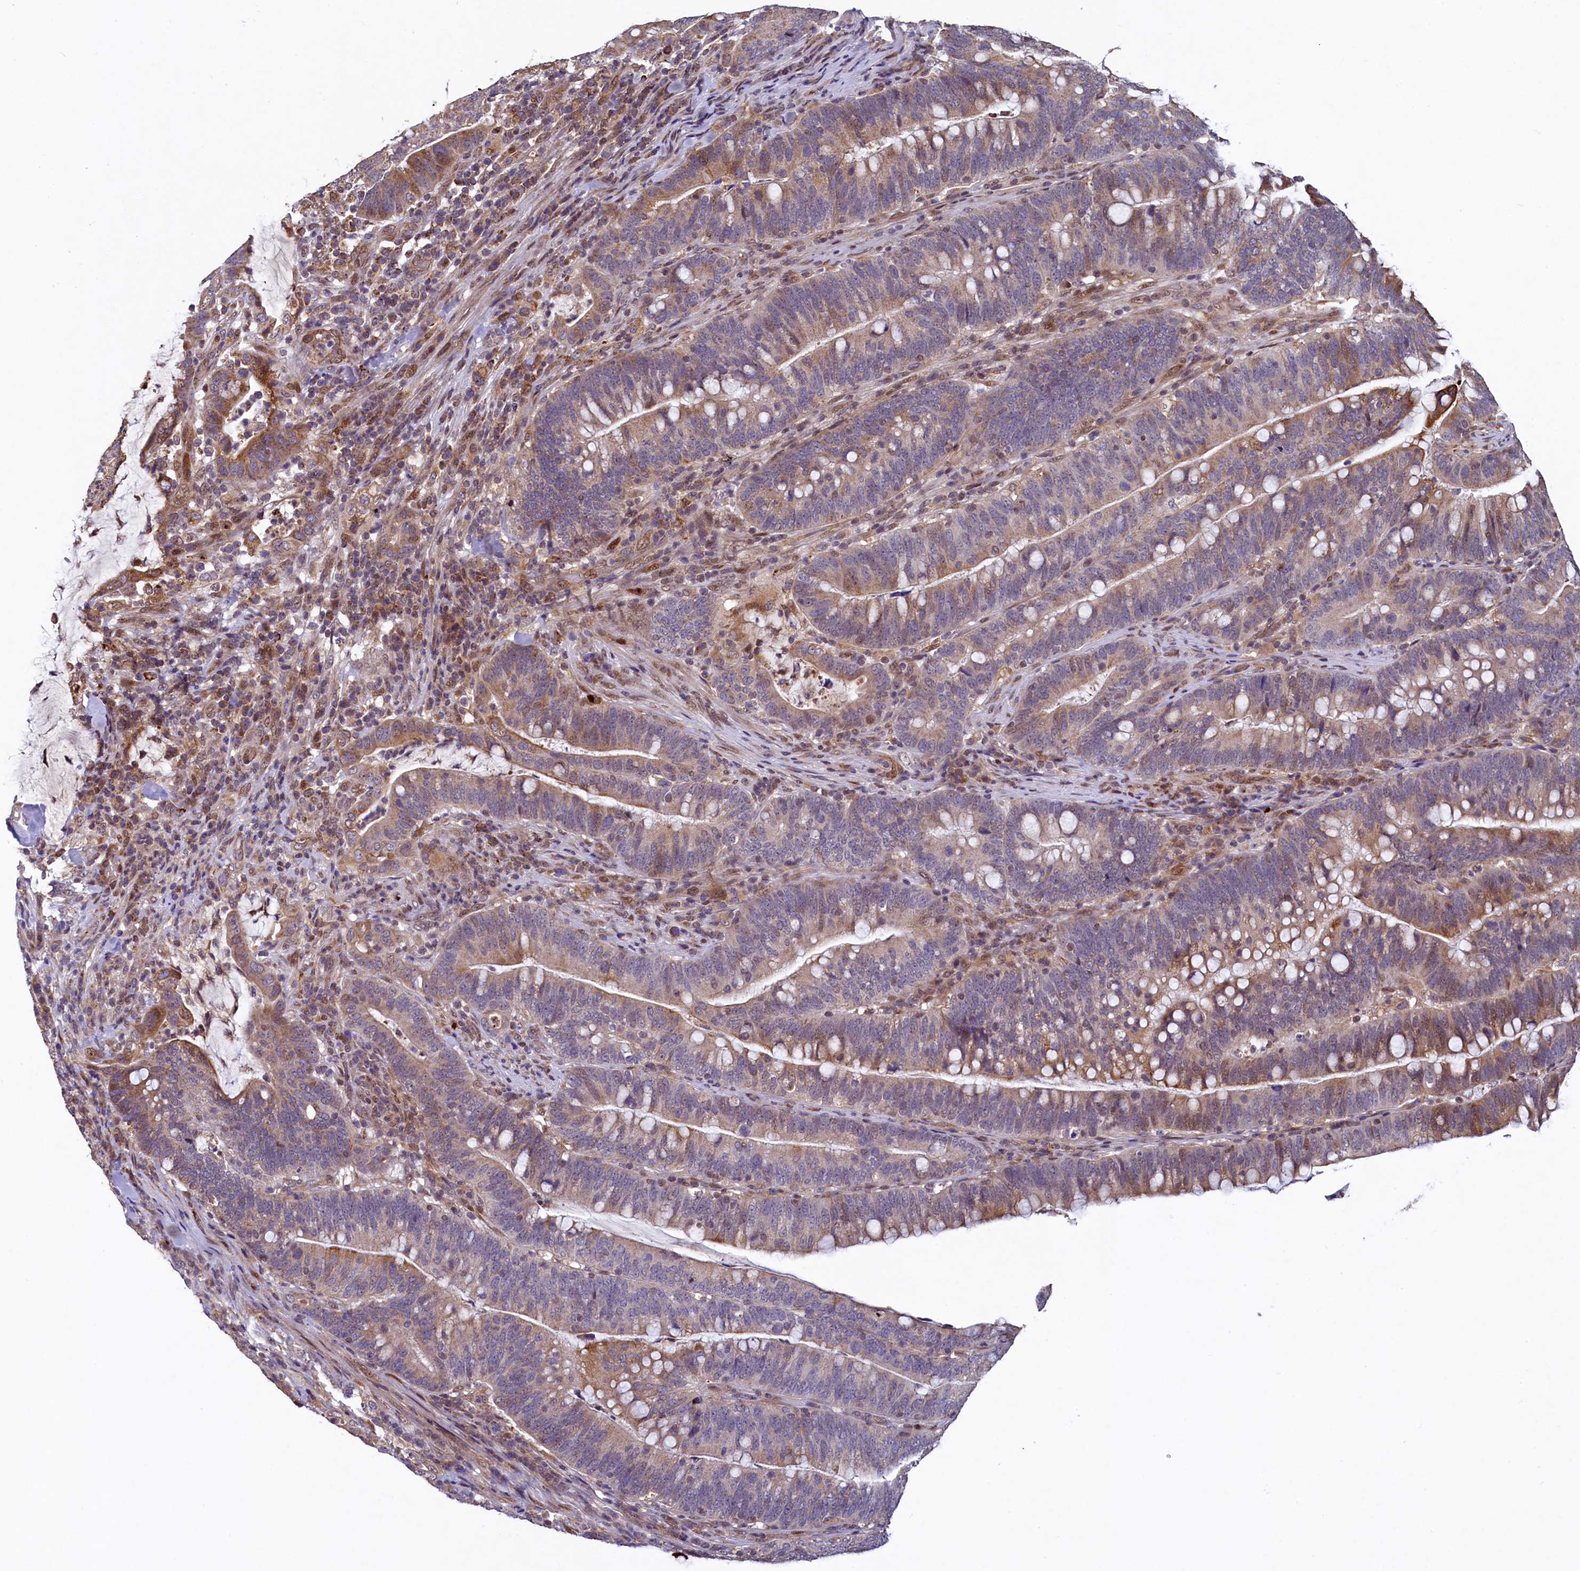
{"staining": {"intensity": "moderate", "quantity": "25%-75%", "location": "cytoplasmic/membranous"}, "tissue": "colorectal cancer", "cell_type": "Tumor cells", "image_type": "cancer", "snomed": [{"axis": "morphology", "description": "Adenocarcinoma, NOS"}, {"axis": "topography", "description": "Colon"}], "caption": "Protein expression analysis of colorectal cancer demonstrates moderate cytoplasmic/membranous staining in approximately 25%-75% of tumor cells.", "gene": "ZNF577", "patient": {"sex": "female", "age": 66}}